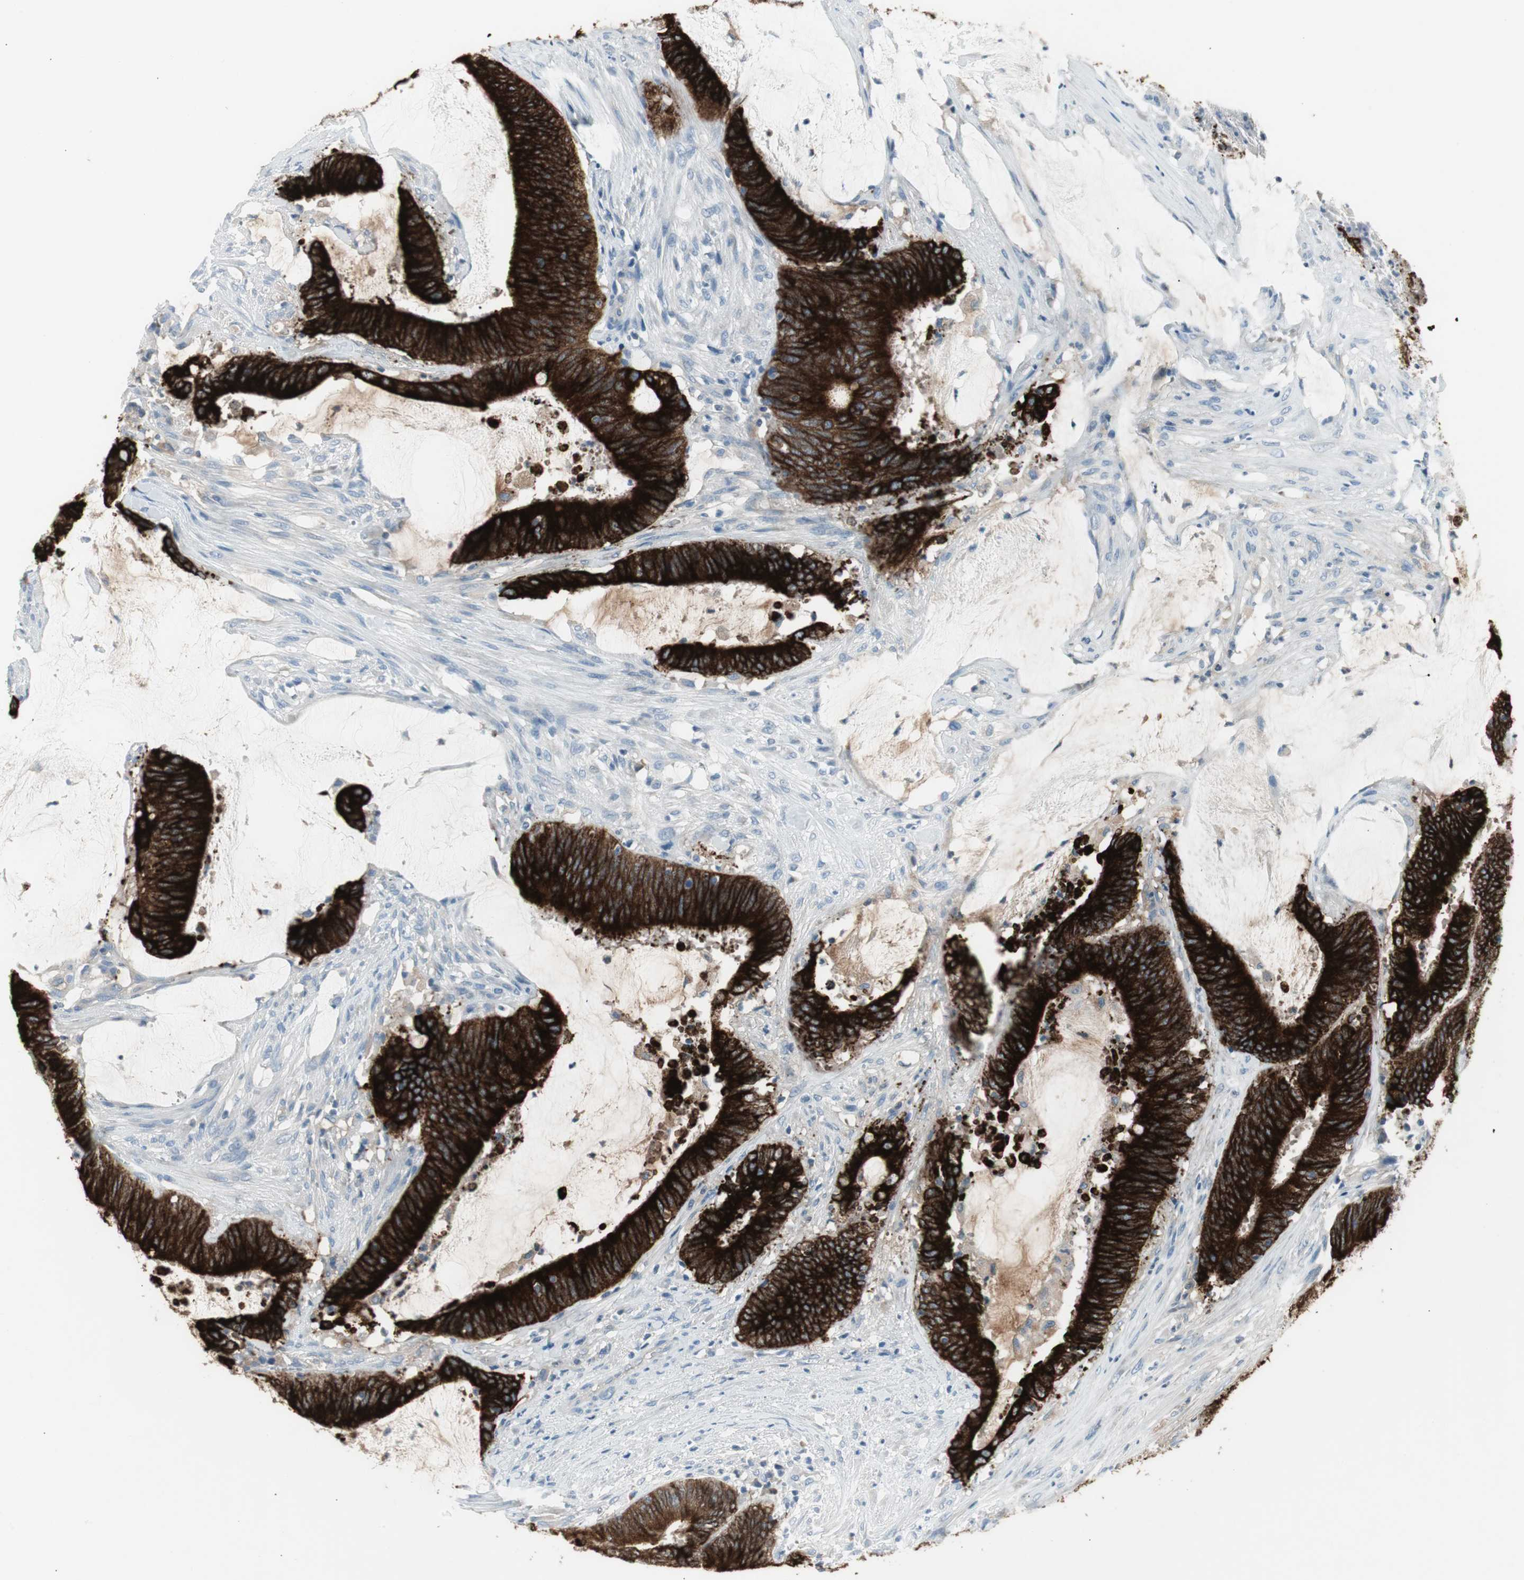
{"staining": {"intensity": "strong", "quantity": ">75%", "location": "cytoplasmic/membranous"}, "tissue": "colorectal cancer", "cell_type": "Tumor cells", "image_type": "cancer", "snomed": [{"axis": "morphology", "description": "Adenocarcinoma, NOS"}, {"axis": "topography", "description": "Rectum"}], "caption": "Colorectal cancer stained for a protein (brown) demonstrates strong cytoplasmic/membranous positive positivity in approximately >75% of tumor cells.", "gene": "AGR2", "patient": {"sex": "female", "age": 66}}